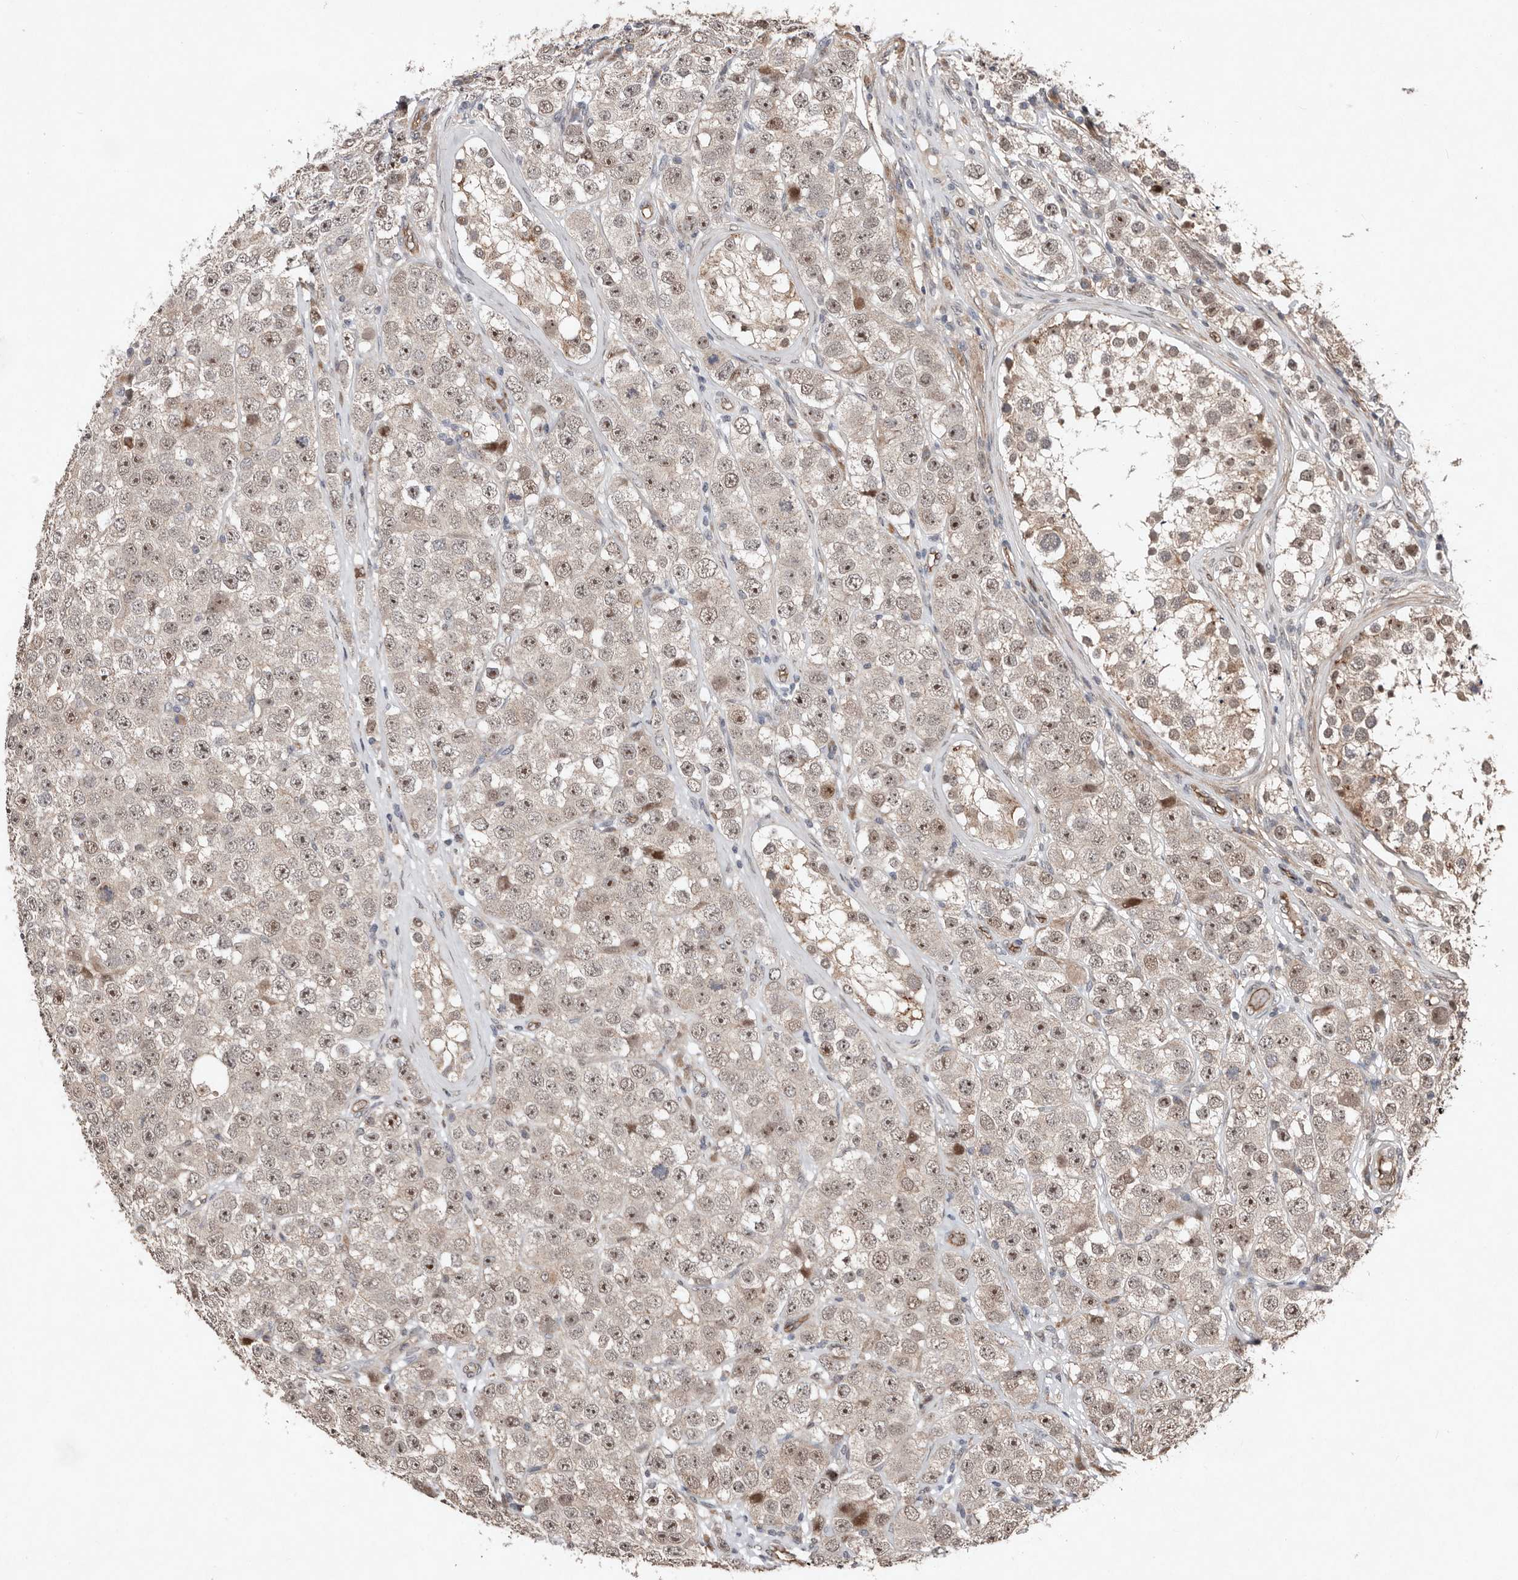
{"staining": {"intensity": "moderate", "quantity": ">75%", "location": "nuclear"}, "tissue": "testis cancer", "cell_type": "Tumor cells", "image_type": "cancer", "snomed": [{"axis": "morphology", "description": "Seminoma, NOS"}, {"axis": "topography", "description": "Testis"}], "caption": "A micrograph of human seminoma (testis) stained for a protein reveals moderate nuclear brown staining in tumor cells.", "gene": "DIP2C", "patient": {"sex": "male", "age": 28}}